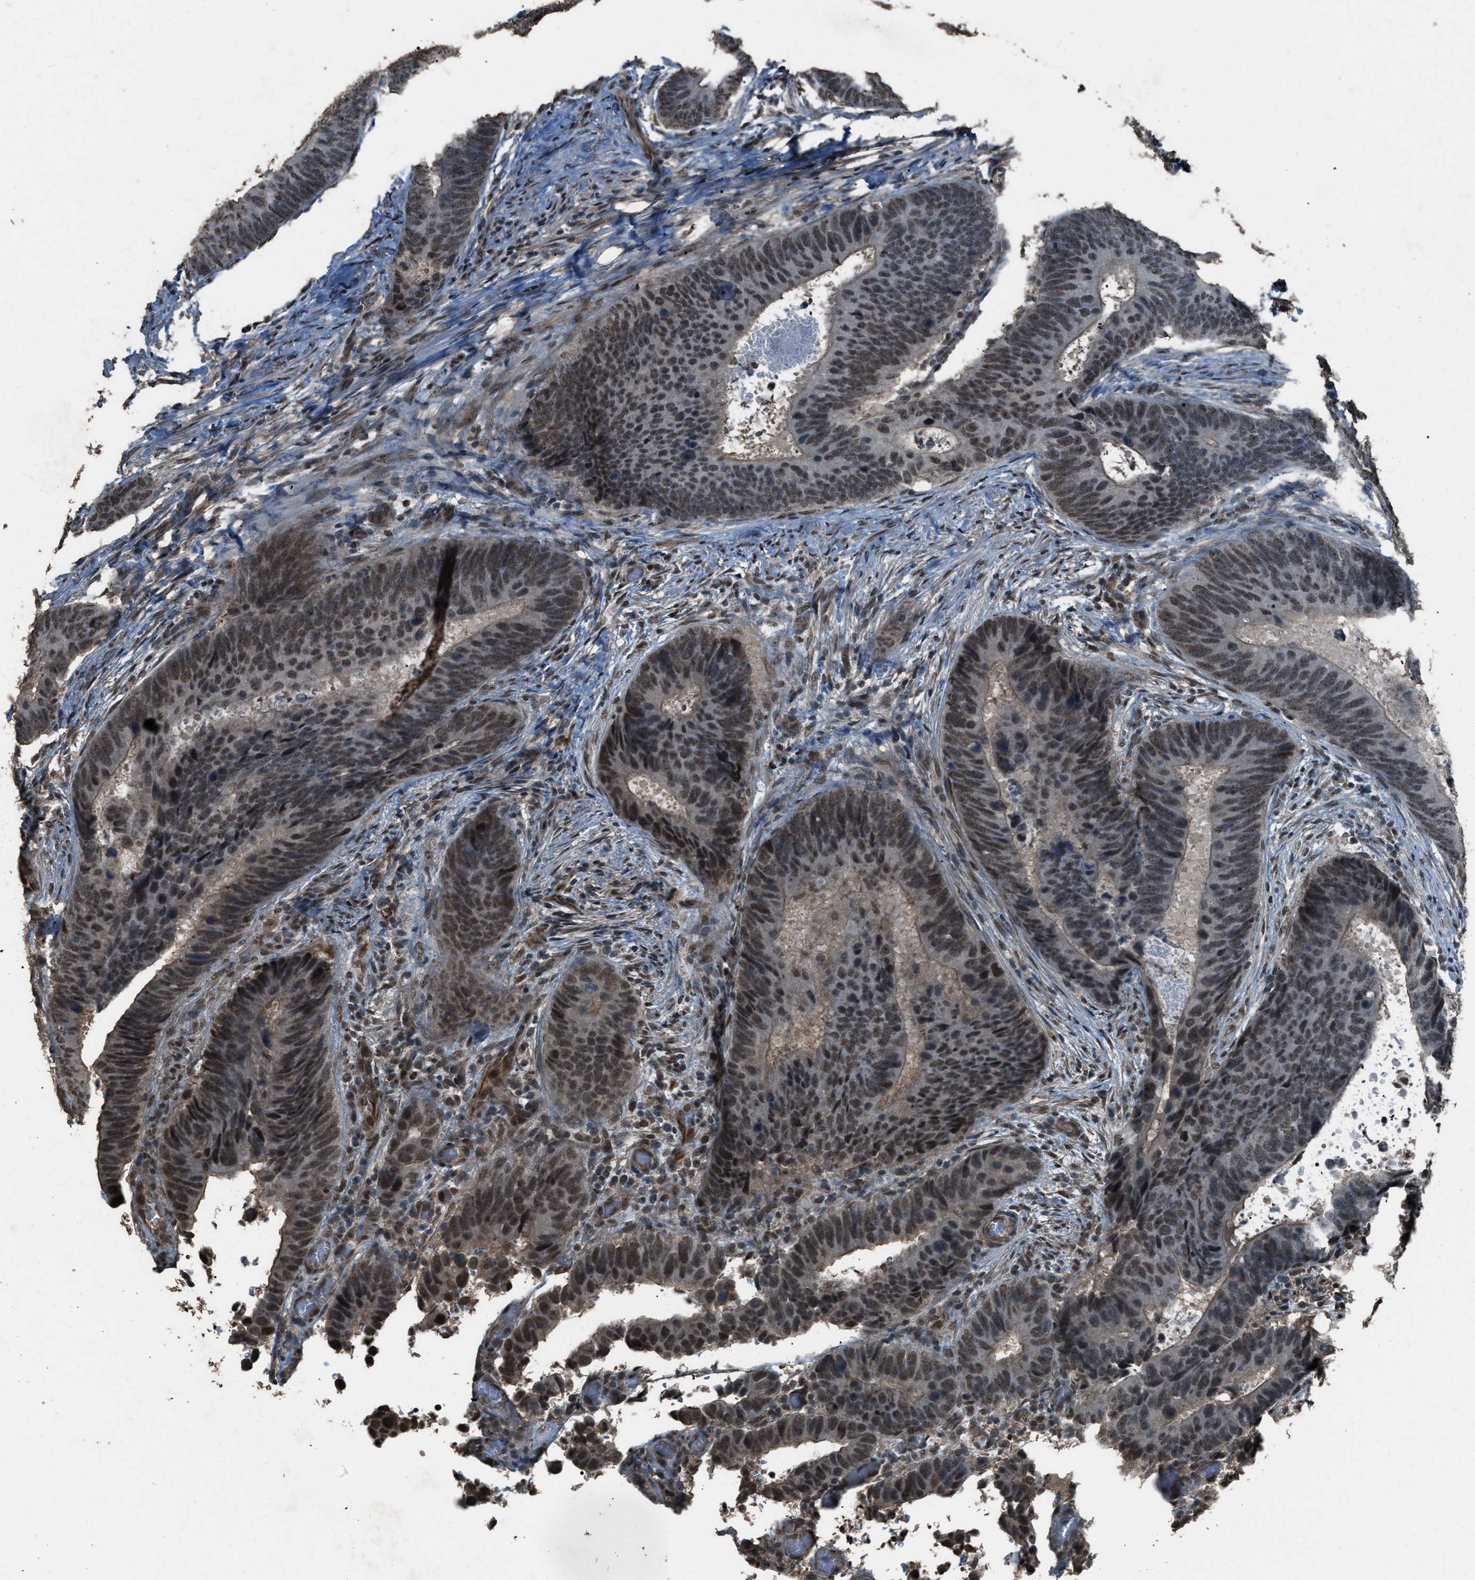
{"staining": {"intensity": "moderate", "quantity": ">75%", "location": "nuclear"}, "tissue": "colorectal cancer", "cell_type": "Tumor cells", "image_type": "cancer", "snomed": [{"axis": "morphology", "description": "Adenocarcinoma, NOS"}, {"axis": "topography", "description": "Colon"}], "caption": "This photomicrograph exhibits adenocarcinoma (colorectal) stained with immunohistochemistry to label a protein in brown. The nuclear of tumor cells show moderate positivity for the protein. Nuclei are counter-stained blue.", "gene": "SERTAD2", "patient": {"sex": "male", "age": 56}}